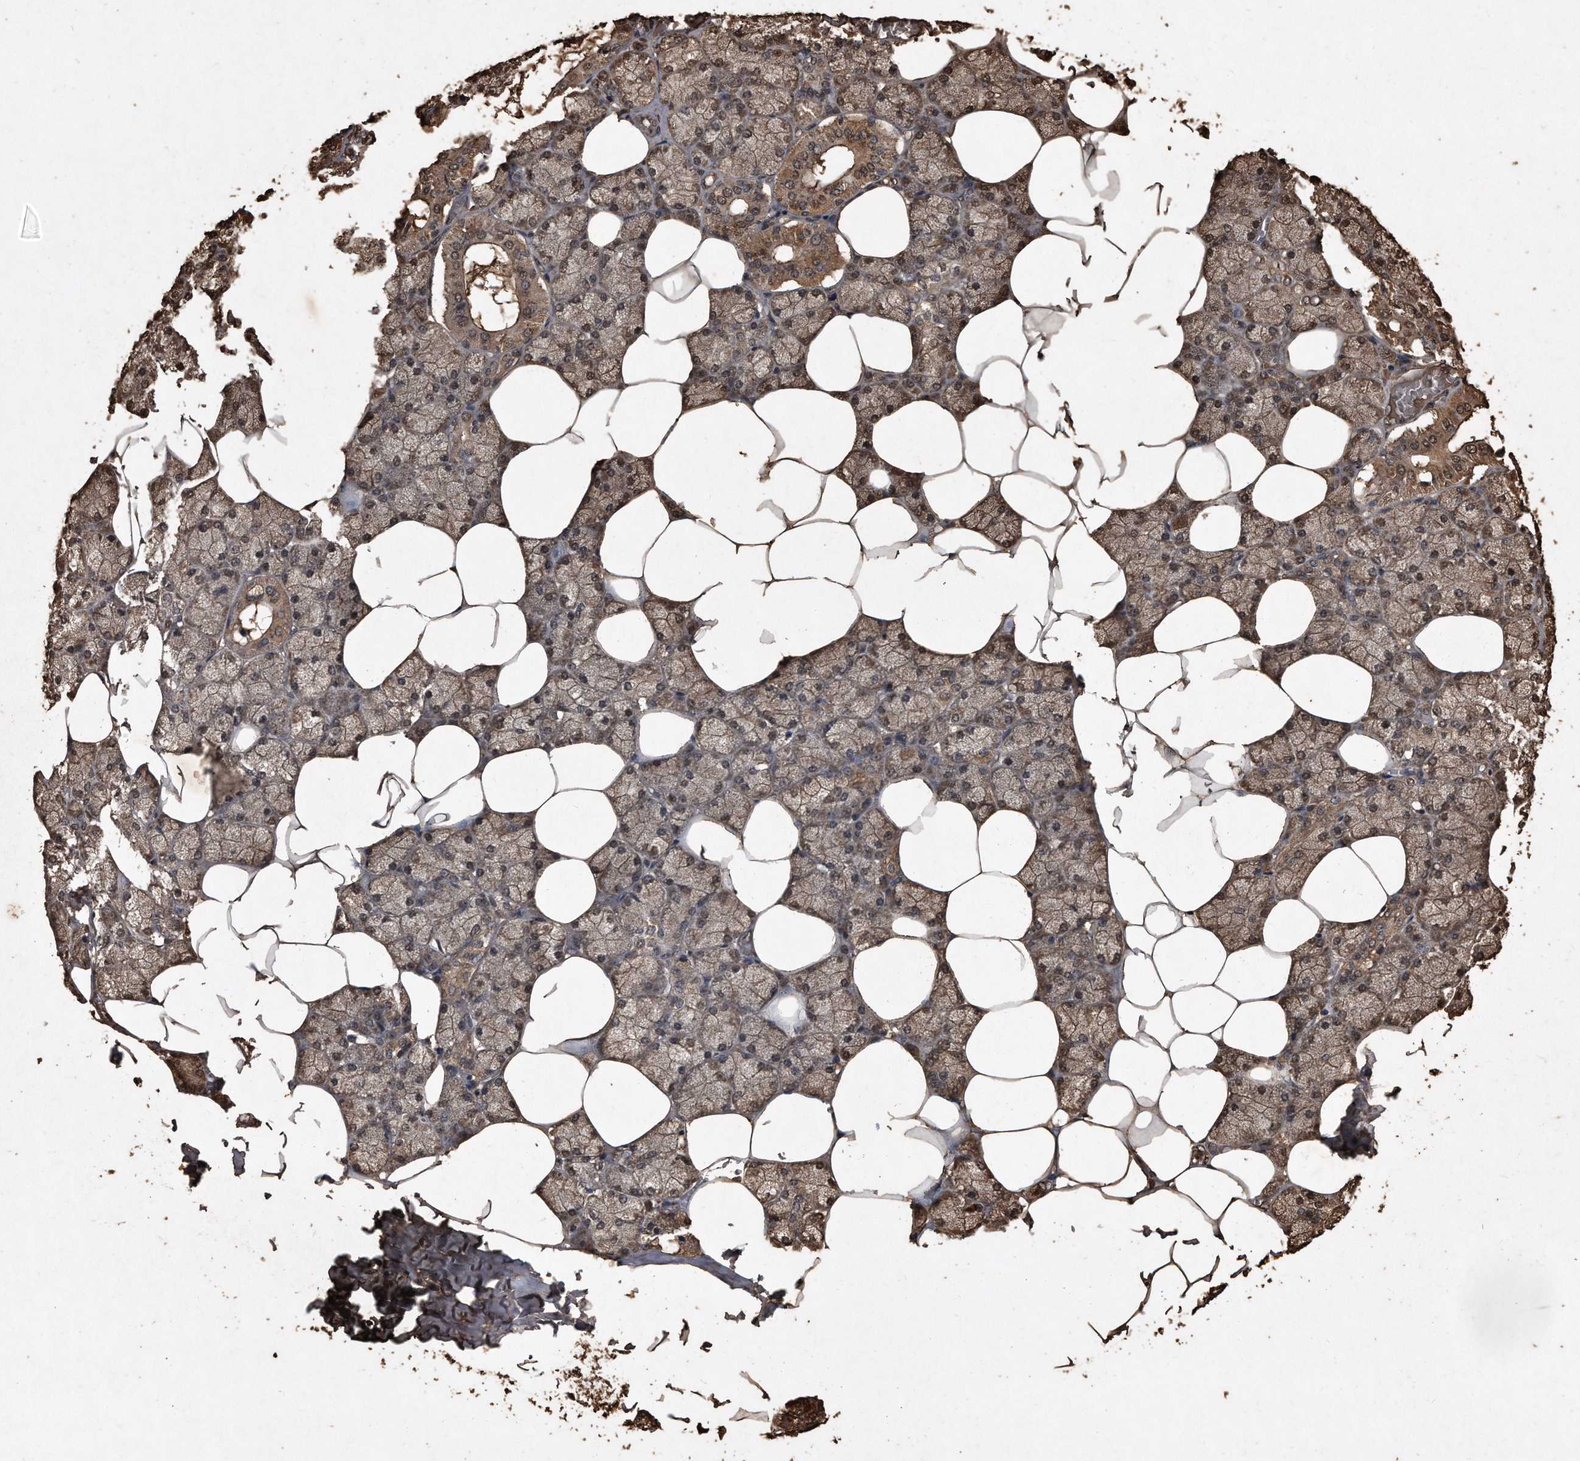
{"staining": {"intensity": "moderate", "quantity": "25%-75%", "location": "cytoplasmic/membranous"}, "tissue": "salivary gland", "cell_type": "Glandular cells", "image_type": "normal", "snomed": [{"axis": "morphology", "description": "Normal tissue, NOS"}, {"axis": "topography", "description": "Salivary gland"}], "caption": "Immunohistochemistry micrograph of benign salivary gland: human salivary gland stained using IHC shows medium levels of moderate protein expression localized specifically in the cytoplasmic/membranous of glandular cells, appearing as a cytoplasmic/membranous brown color.", "gene": "CFLAR", "patient": {"sex": "male", "age": 62}}